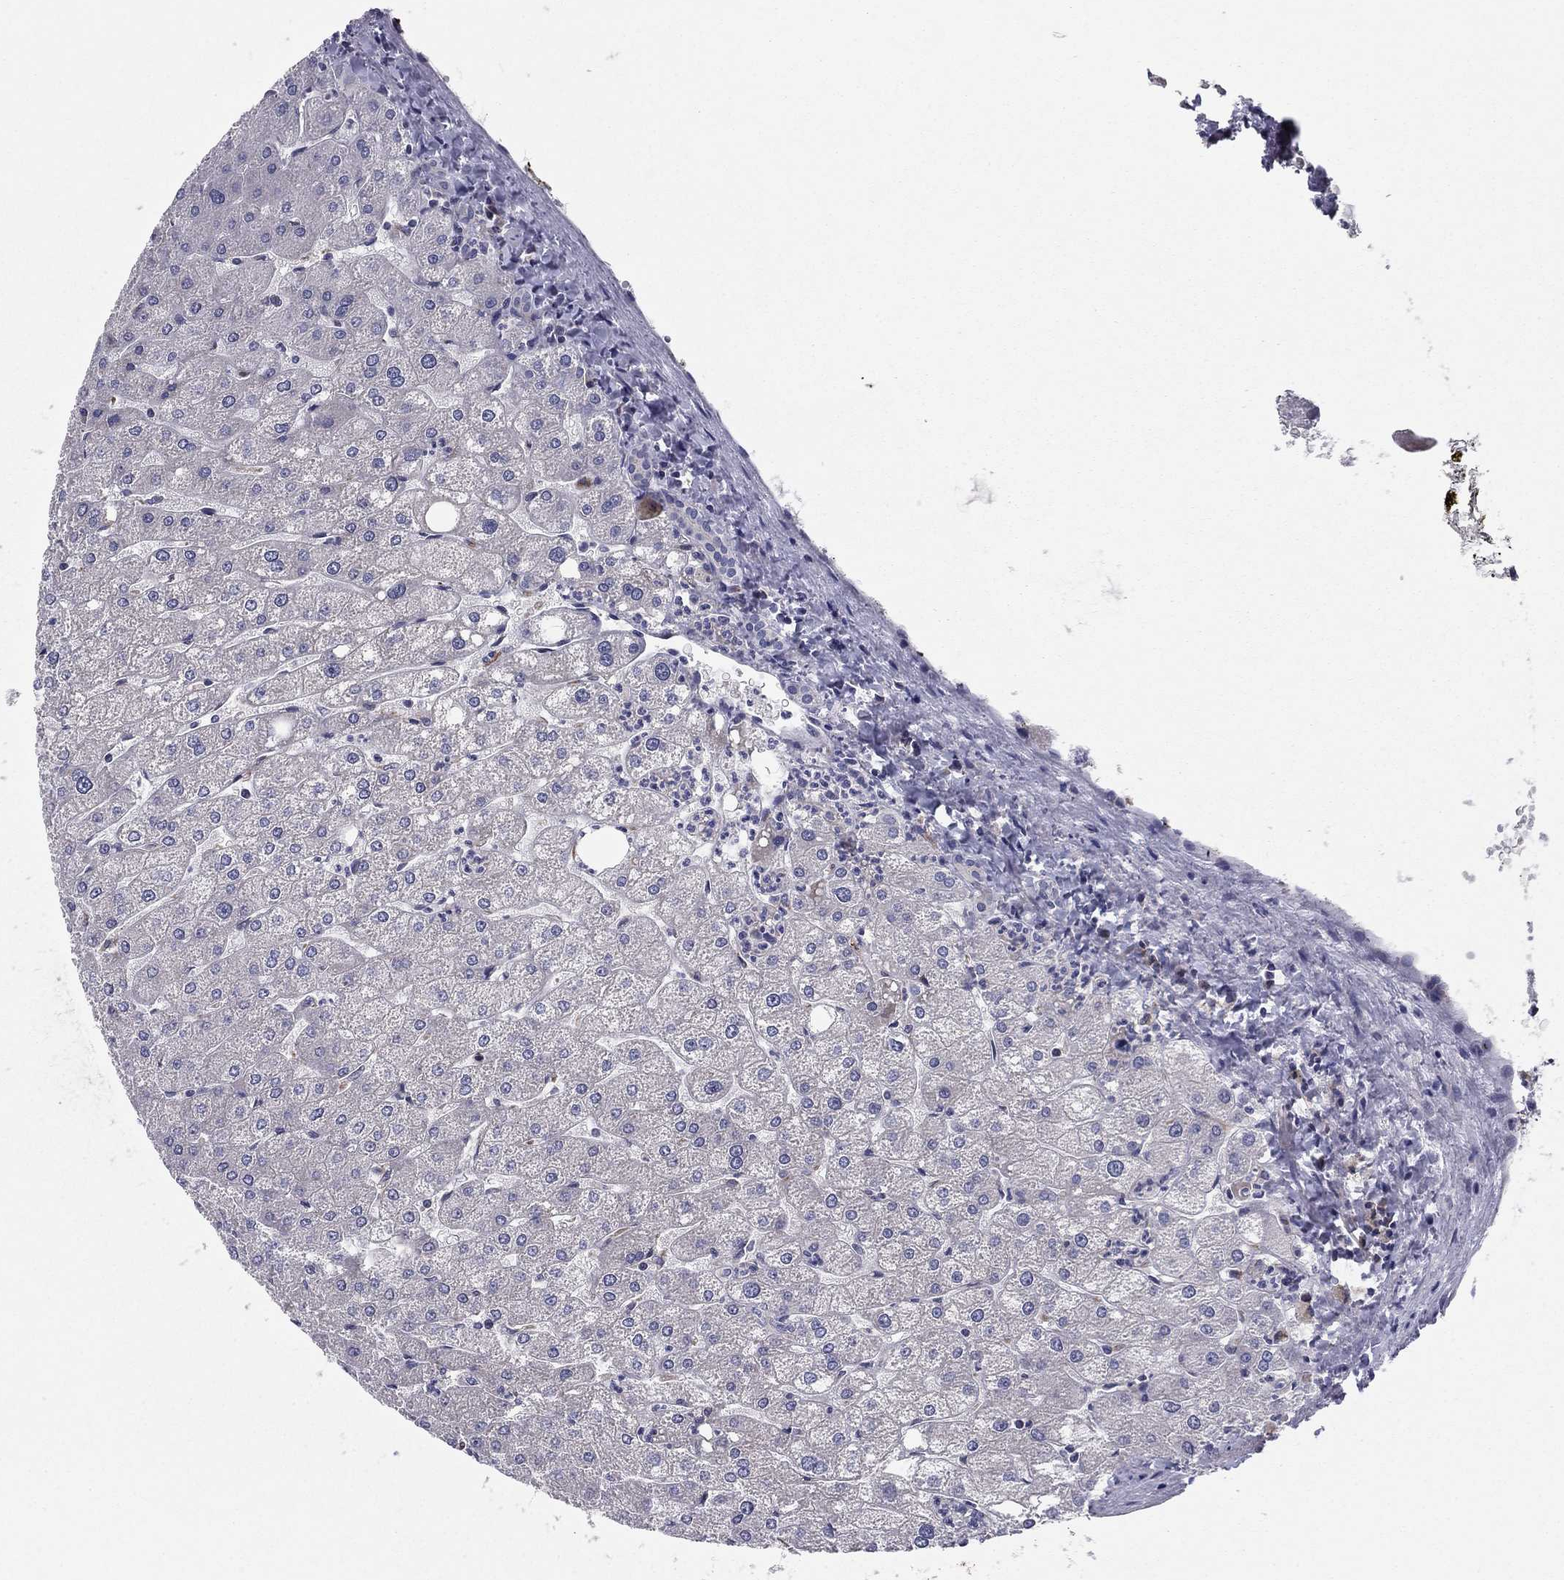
{"staining": {"intensity": "negative", "quantity": "none", "location": "none"}, "tissue": "liver", "cell_type": "Cholangiocytes", "image_type": "normal", "snomed": [{"axis": "morphology", "description": "Normal tissue, NOS"}, {"axis": "topography", "description": "Liver"}], "caption": "This photomicrograph is of benign liver stained with IHC to label a protein in brown with the nuclei are counter-stained blue. There is no expression in cholangiocytes.", "gene": "CLSTN1", "patient": {"sex": "male", "age": 67}}